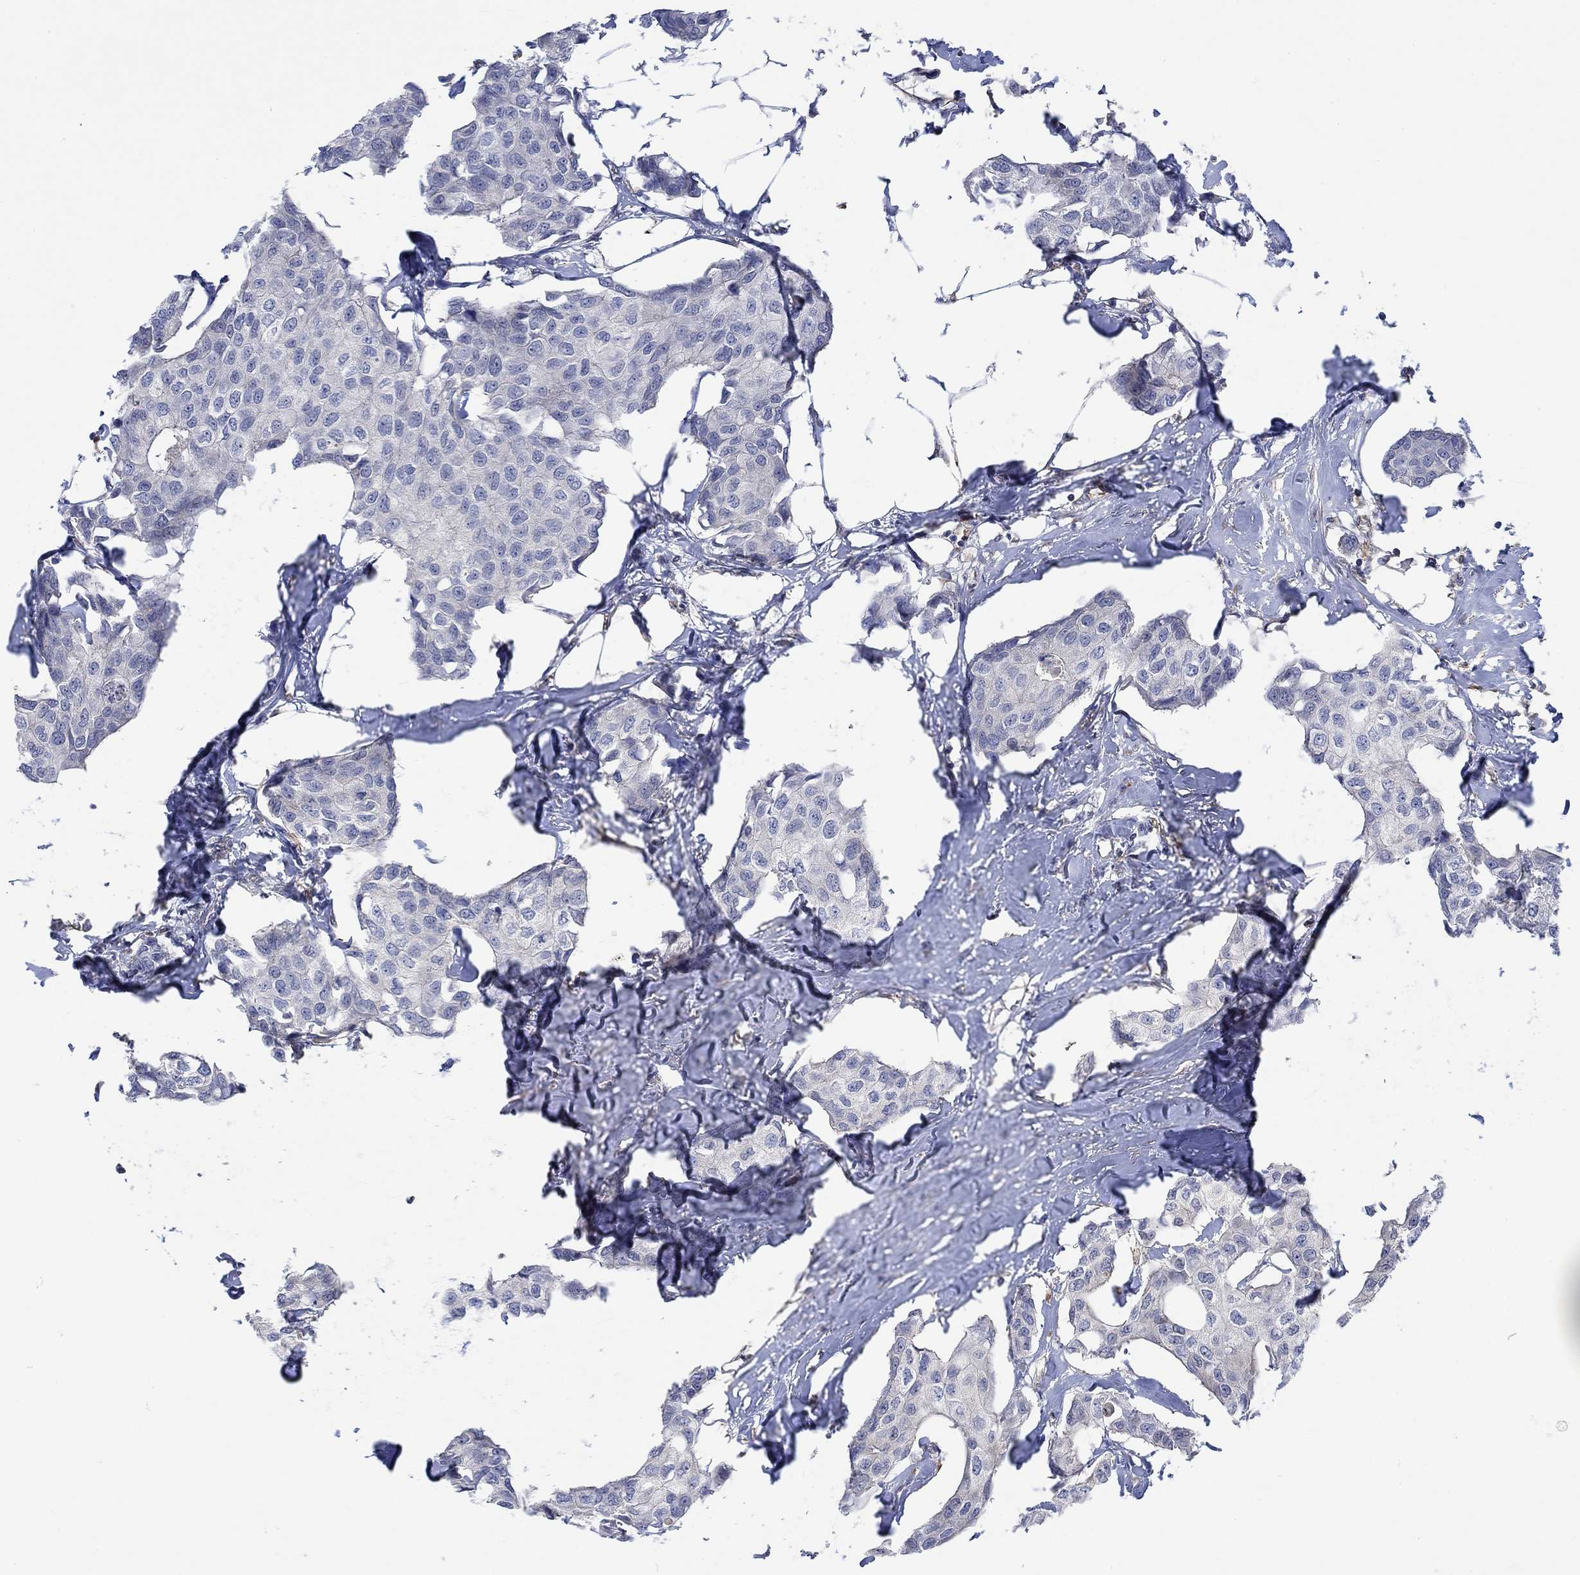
{"staining": {"intensity": "negative", "quantity": "none", "location": "none"}, "tissue": "breast cancer", "cell_type": "Tumor cells", "image_type": "cancer", "snomed": [{"axis": "morphology", "description": "Duct carcinoma"}, {"axis": "topography", "description": "Breast"}], "caption": "A photomicrograph of human breast cancer is negative for staining in tumor cells.", "gene": "CAMK1D", "patient": {"sex": "female", "age": 80}}